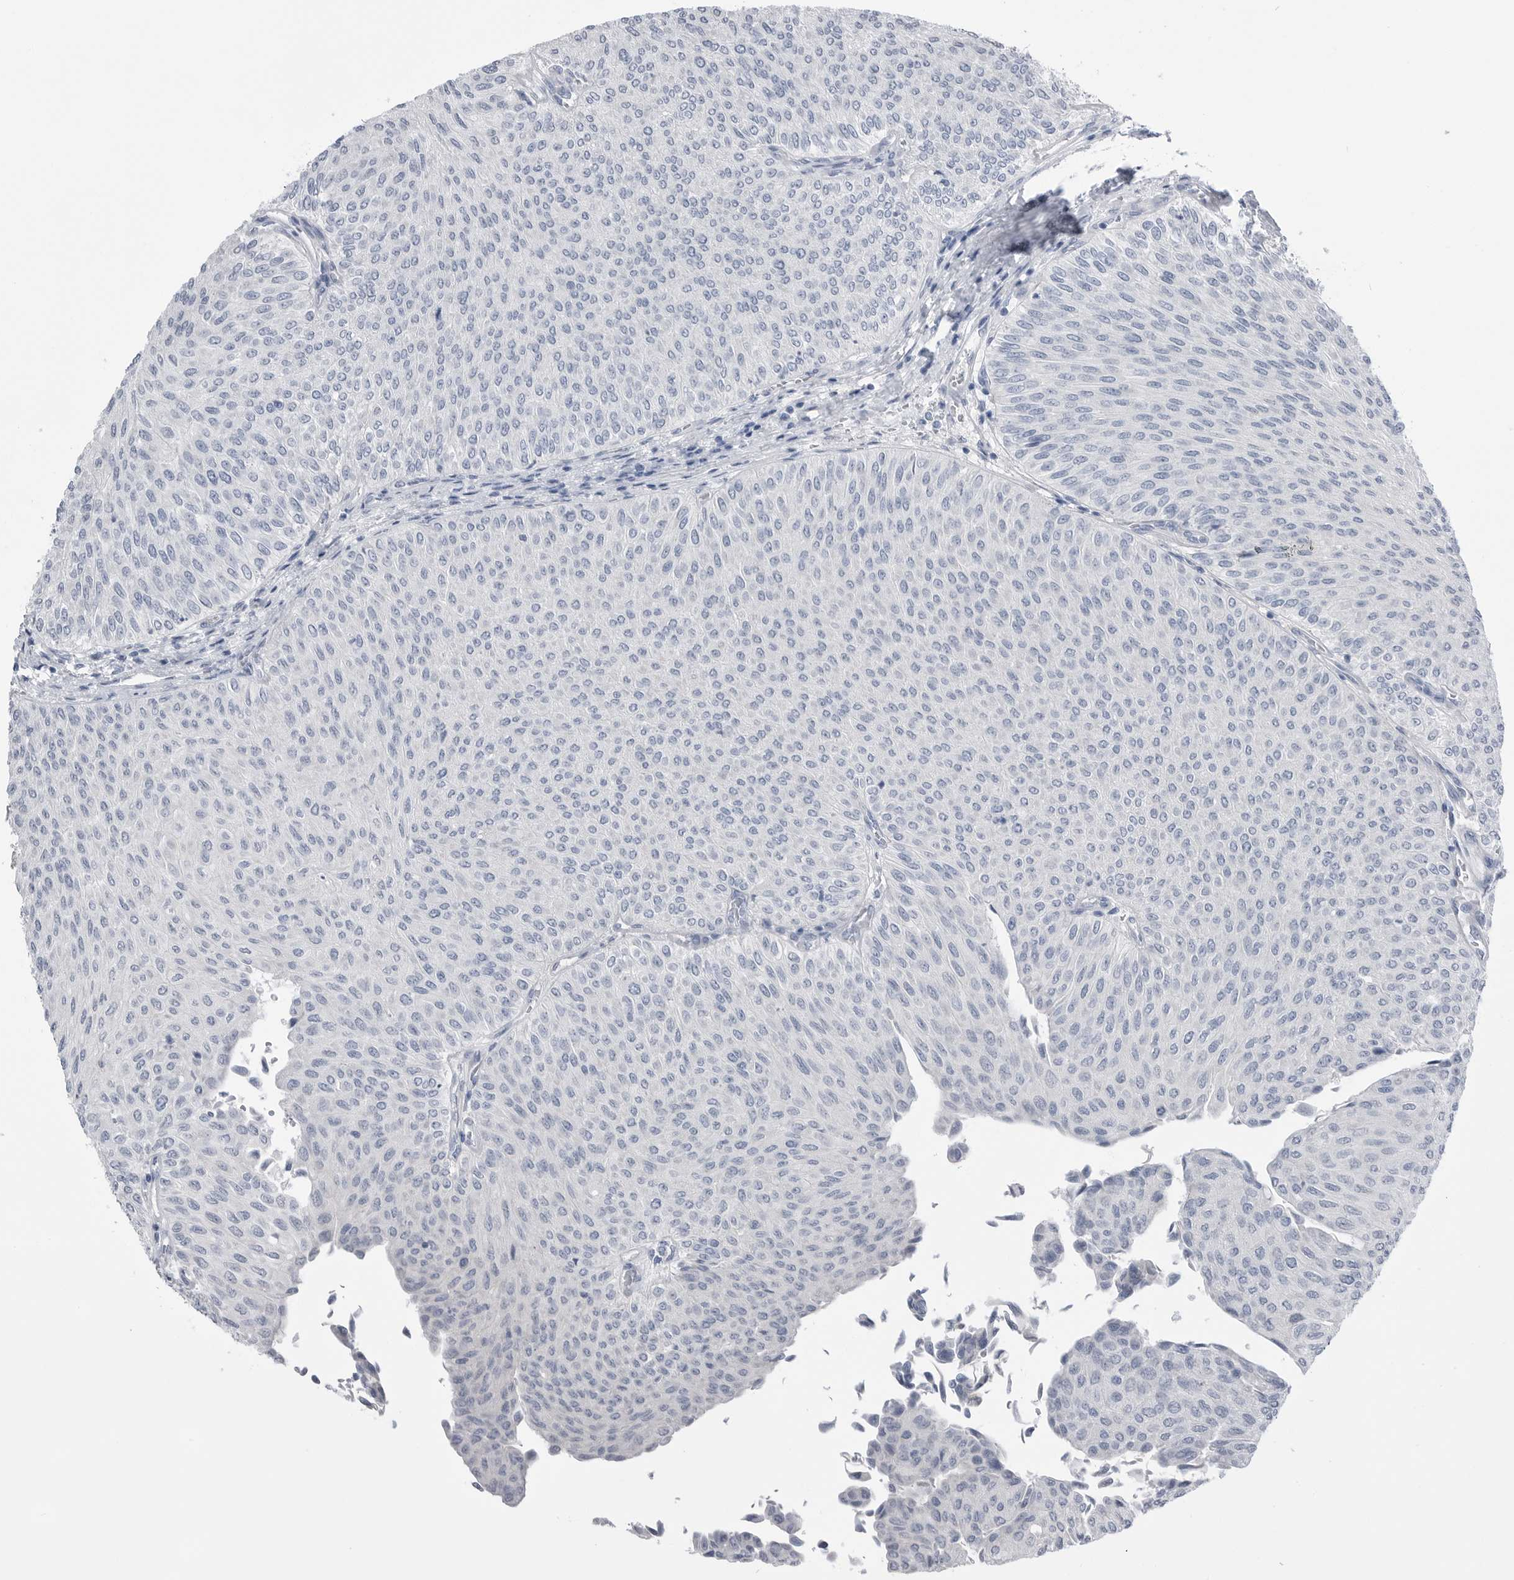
{"staining": {"intensity": "negative", "quantity": "none", "location": "none"}, "tissue": "urothelial cancer", "cell_type": "Tumor cells", "image_type": "cancer", "snomed": [{"axis": "morphology", "description": "Urothelial carcinoma, Low grade"}, {"axis": "topography", "description": "Urinary bladder"}], "caption": "The IHC image has no significant staining in tumor cells of urothelial carcinoma (low-grade) tissue.", "gene": "ABHD12", "patient": {"sex": "male", "age": 78}}